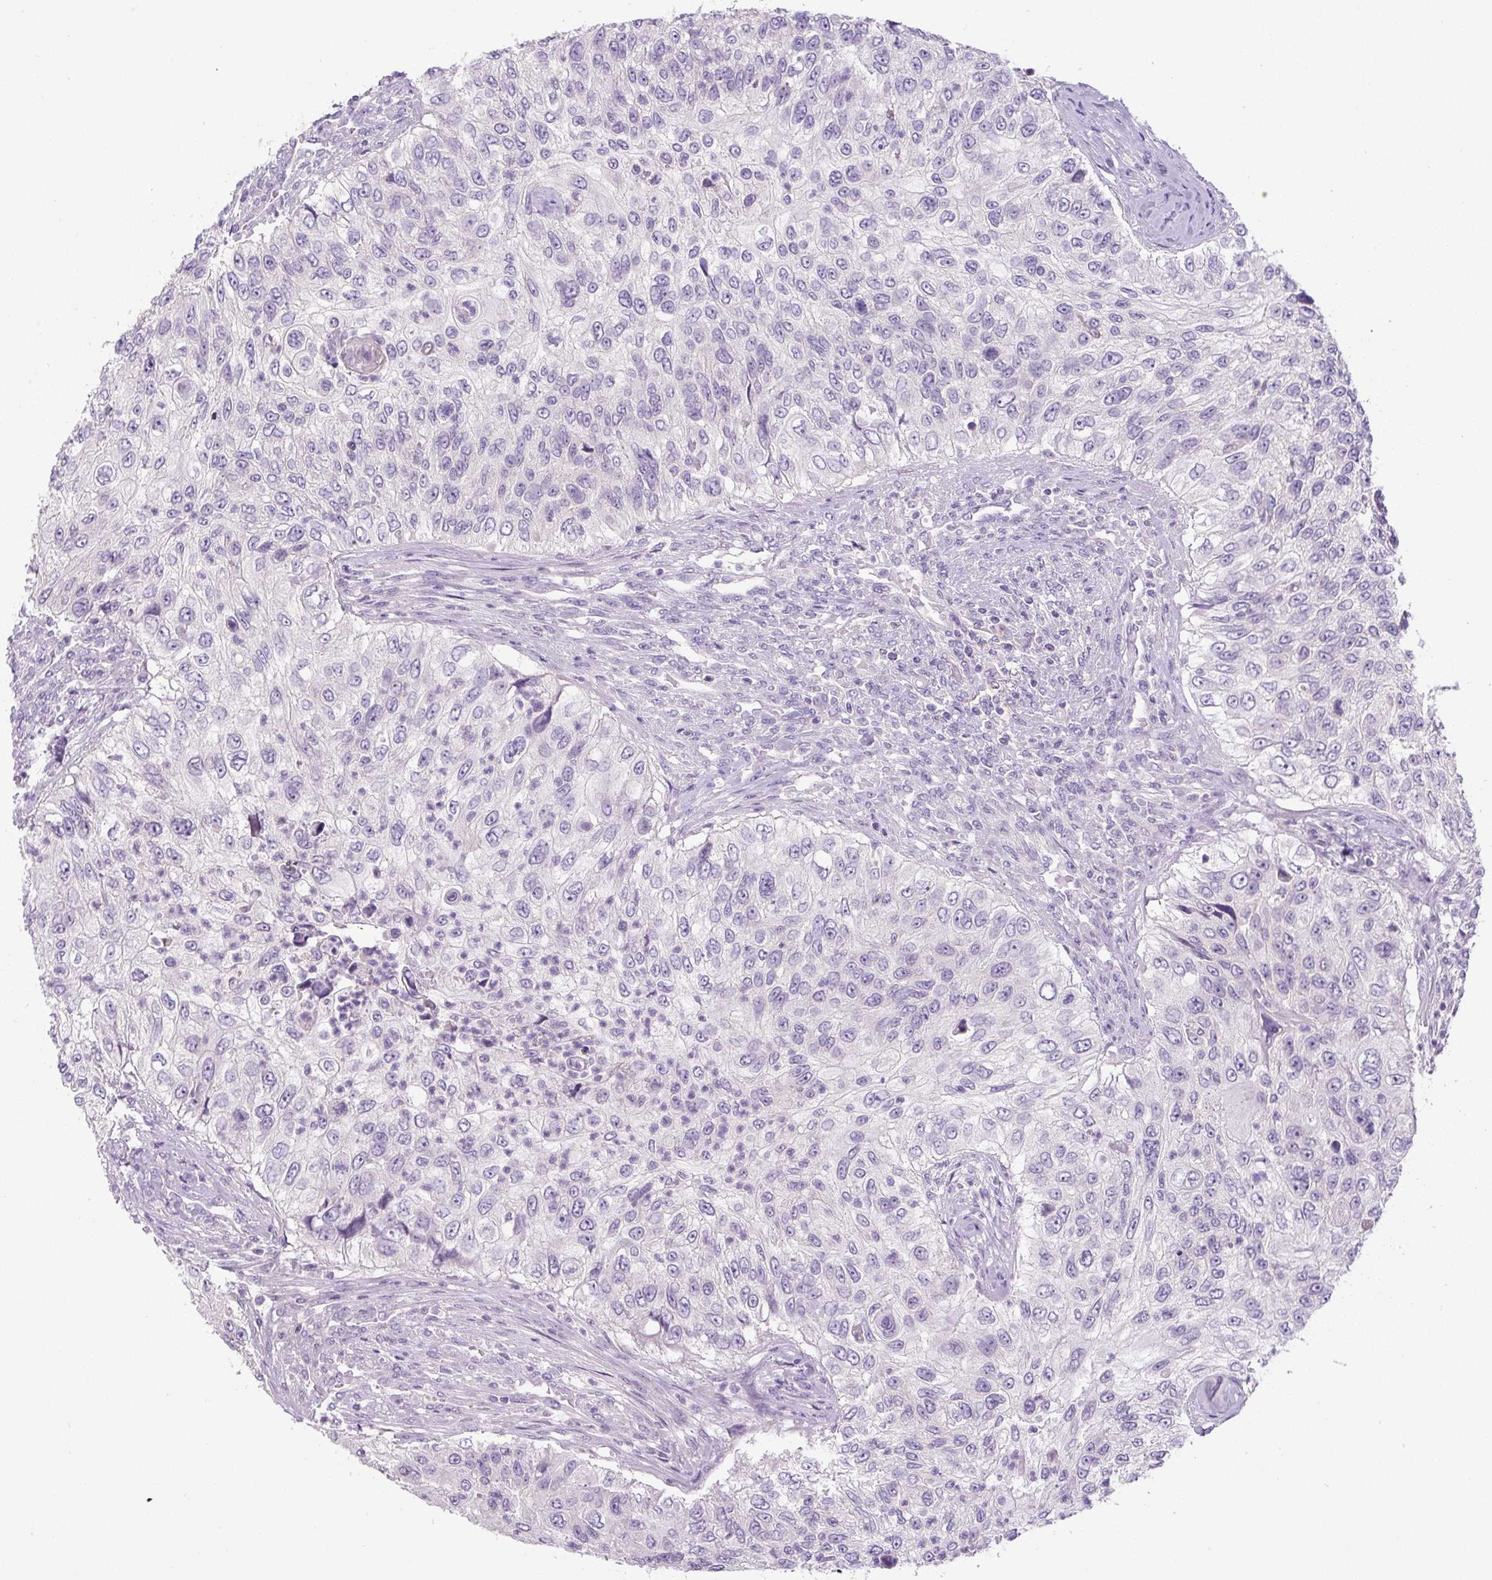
{"staining": {"intensity": "negative", "quantity": "none", "location": "none"}, "tissue": "urothelial cancer", "cell_type": "Tumor cells", "image_type": "cancer", "snomed": [{"axis": "morphology", "description": "Urothelial carcinoma, High grade"}, {"axis": "topography", "description": "Urinary bladder"}], "caption": "Tumor cells are negative for protein expression in human urothelial cancer.", "gene": "UBL3", "patient": {"sex": "female", "age": 60}}